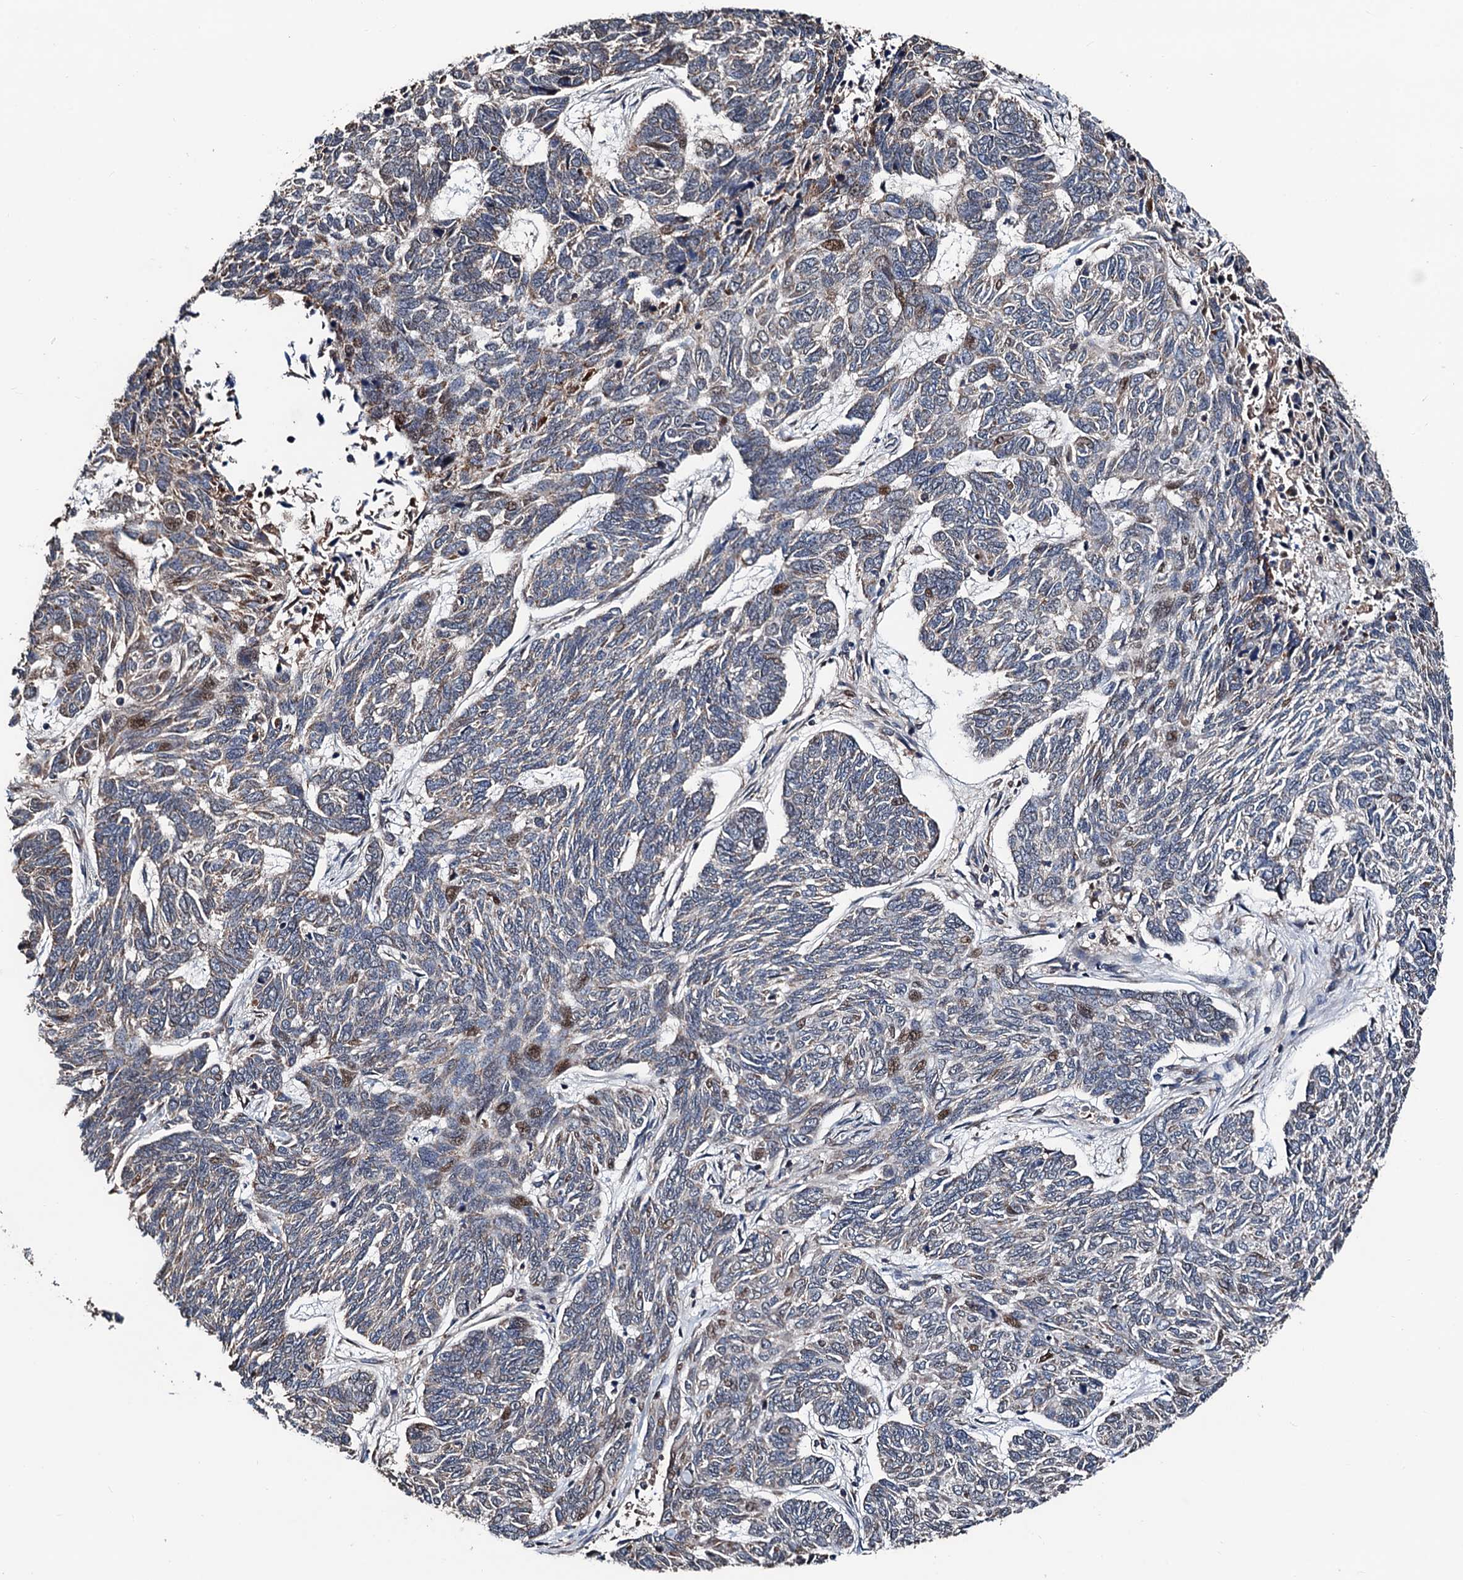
{"staining": {"intensity": "moderate", "quantity": "<25%", "location": "nuclear"}, "tissue": "skin cancer", "cell_type": "Tumor cells", "image_type": "cancer", "snomed": [{"axis": "morphology", "description": "Basal cell carcinoma"}, {"axis": "topography", "description": "Skin"}], "caption": "Protein staining by IHC reveals moderate nuclear expression in about <25% of tumor cells in basal cell carcinoma (skin).", "gene": "KIF18A", "patient": {"sex": "female", "age": 65}}